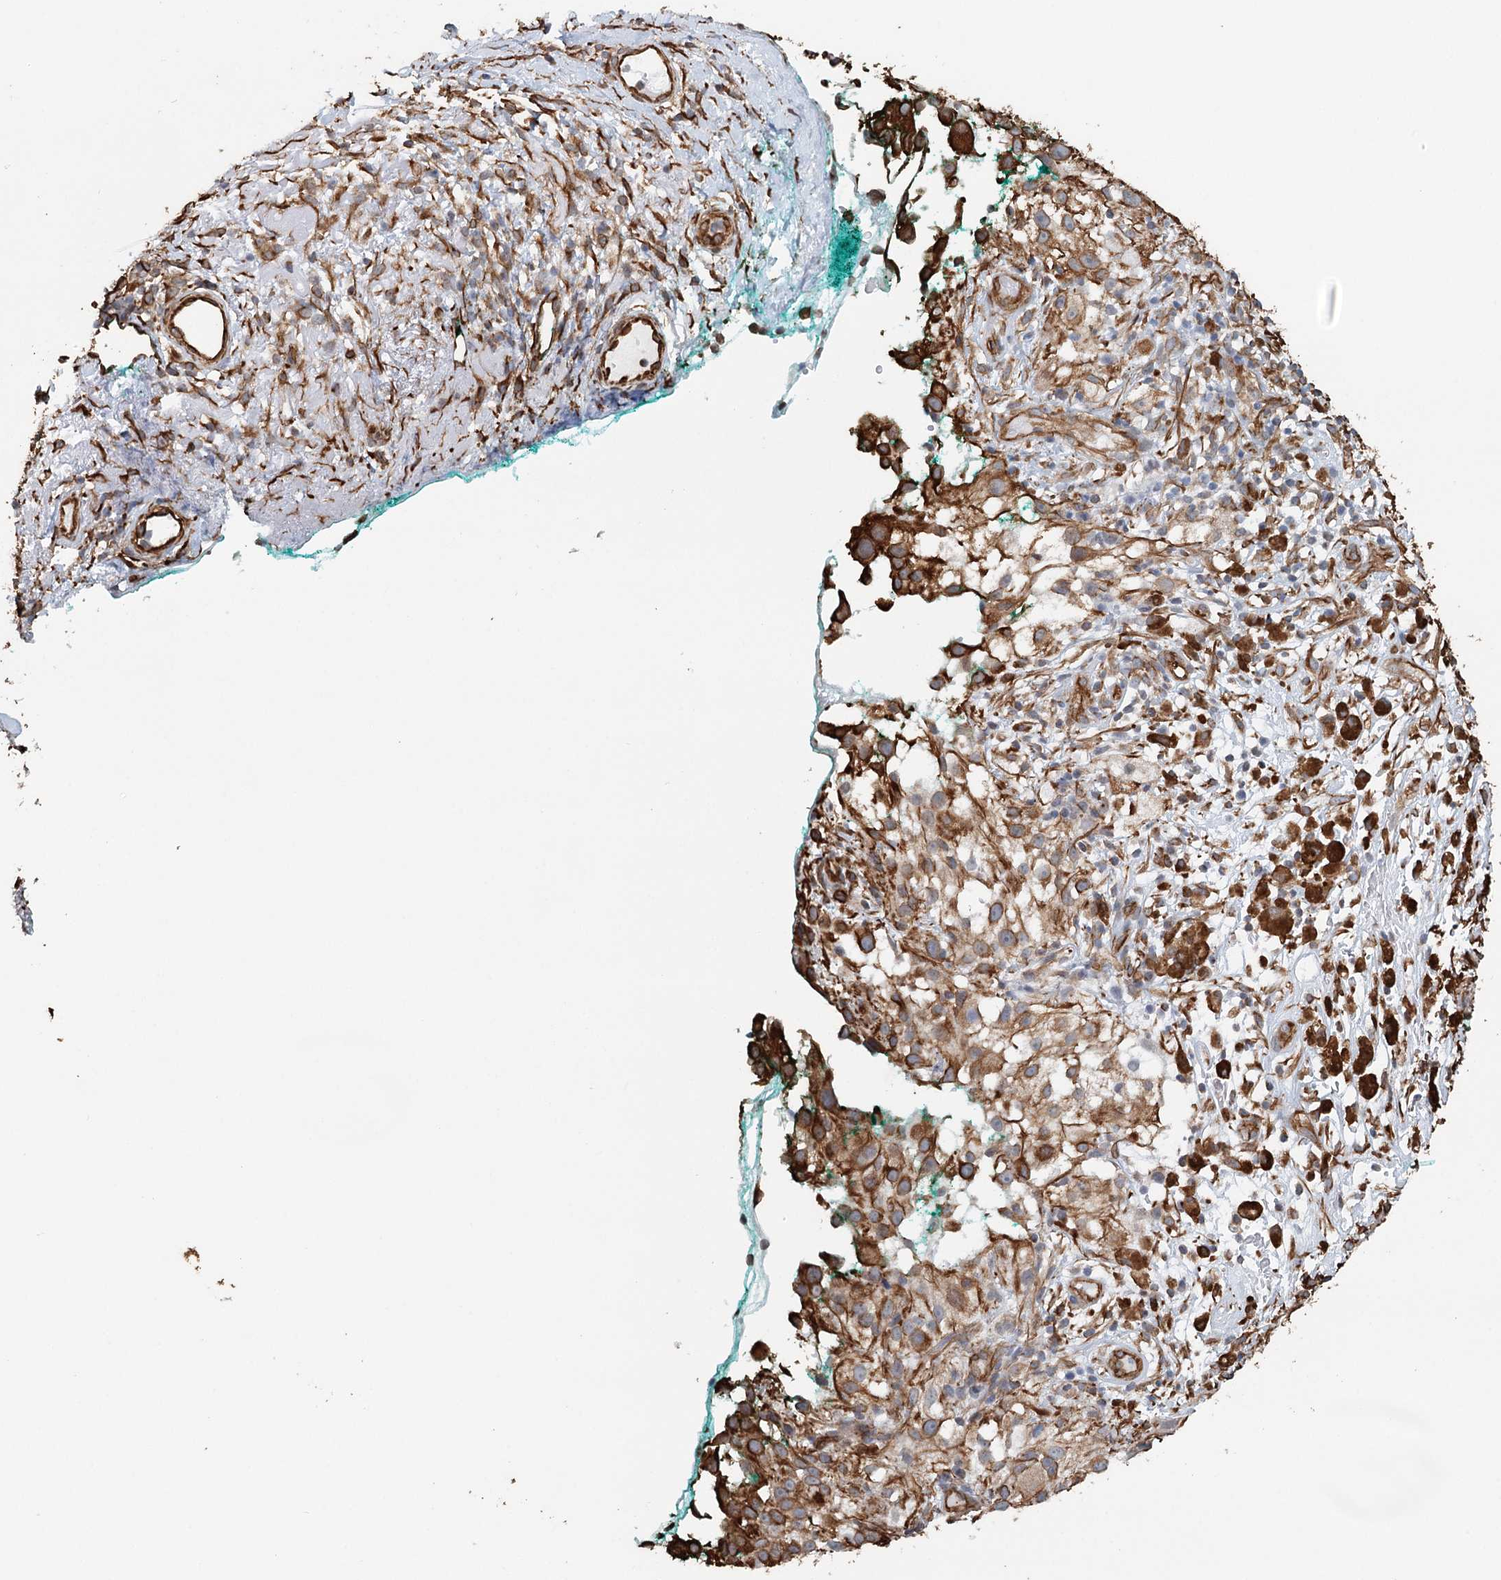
{"staining": {"intensity": "moderate", "quantity": ">75%", "location": "cytoplasmic/membranous"}, "tissue": "melanoma", "cell_type": "Tumor cells", "image_type": "cancer", "snomed": [{"axis": "morphology", "description": "Necrosis, NOS"}, {"axis": "morphology", "description": "Malignant melanoma, NOS"}, {"axis": "topography", "description": "Skin"}], "caption": "Immunohistochemical staining of human melanoma exhibits medium levels of moderate cytoplasmic/membranous expression in about >75% of tumor cells. (IHC, brightfield microscopy, high magnification).", "gene": "SYNPO", "patient": {"sex": "female", "age": 87}}